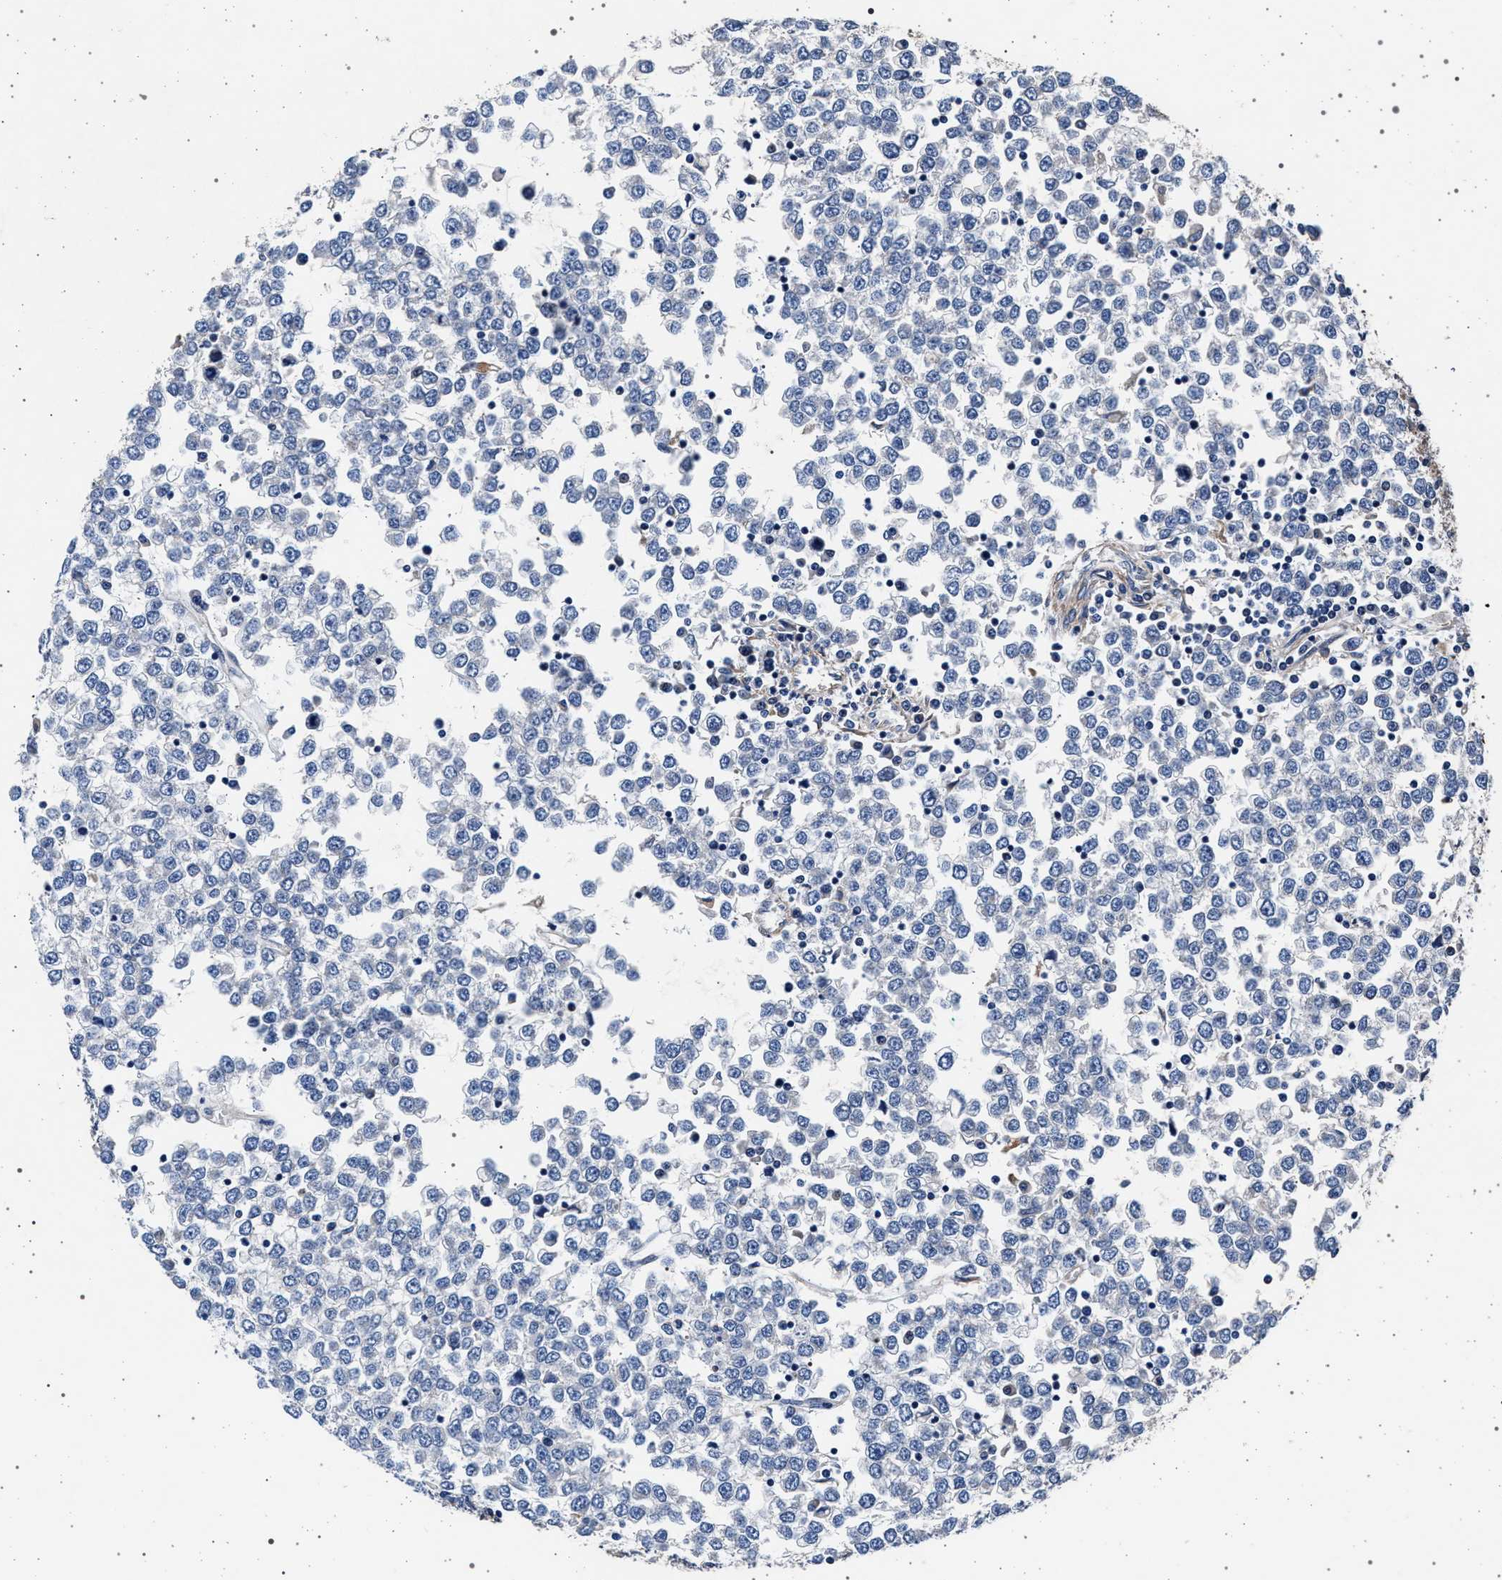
{"staining": {"intensity": "negative", "quantity": "none", "location": "none"}, "tissue": "testis cancer", "cell_type": "Tumor cells", "image_type": "cancer", "snomed": [{"axis": "morphology", "description": "Seminoma, NOS"}, {"axis": "topography", "description": "Testis"}], "caption": "High power microscopy image of an IHC micrograph of seminoma (testis), revealing no significant staining in tumor cells.", "gene": "KCNK6", "patient": {"sex": "male", "age": 65}}